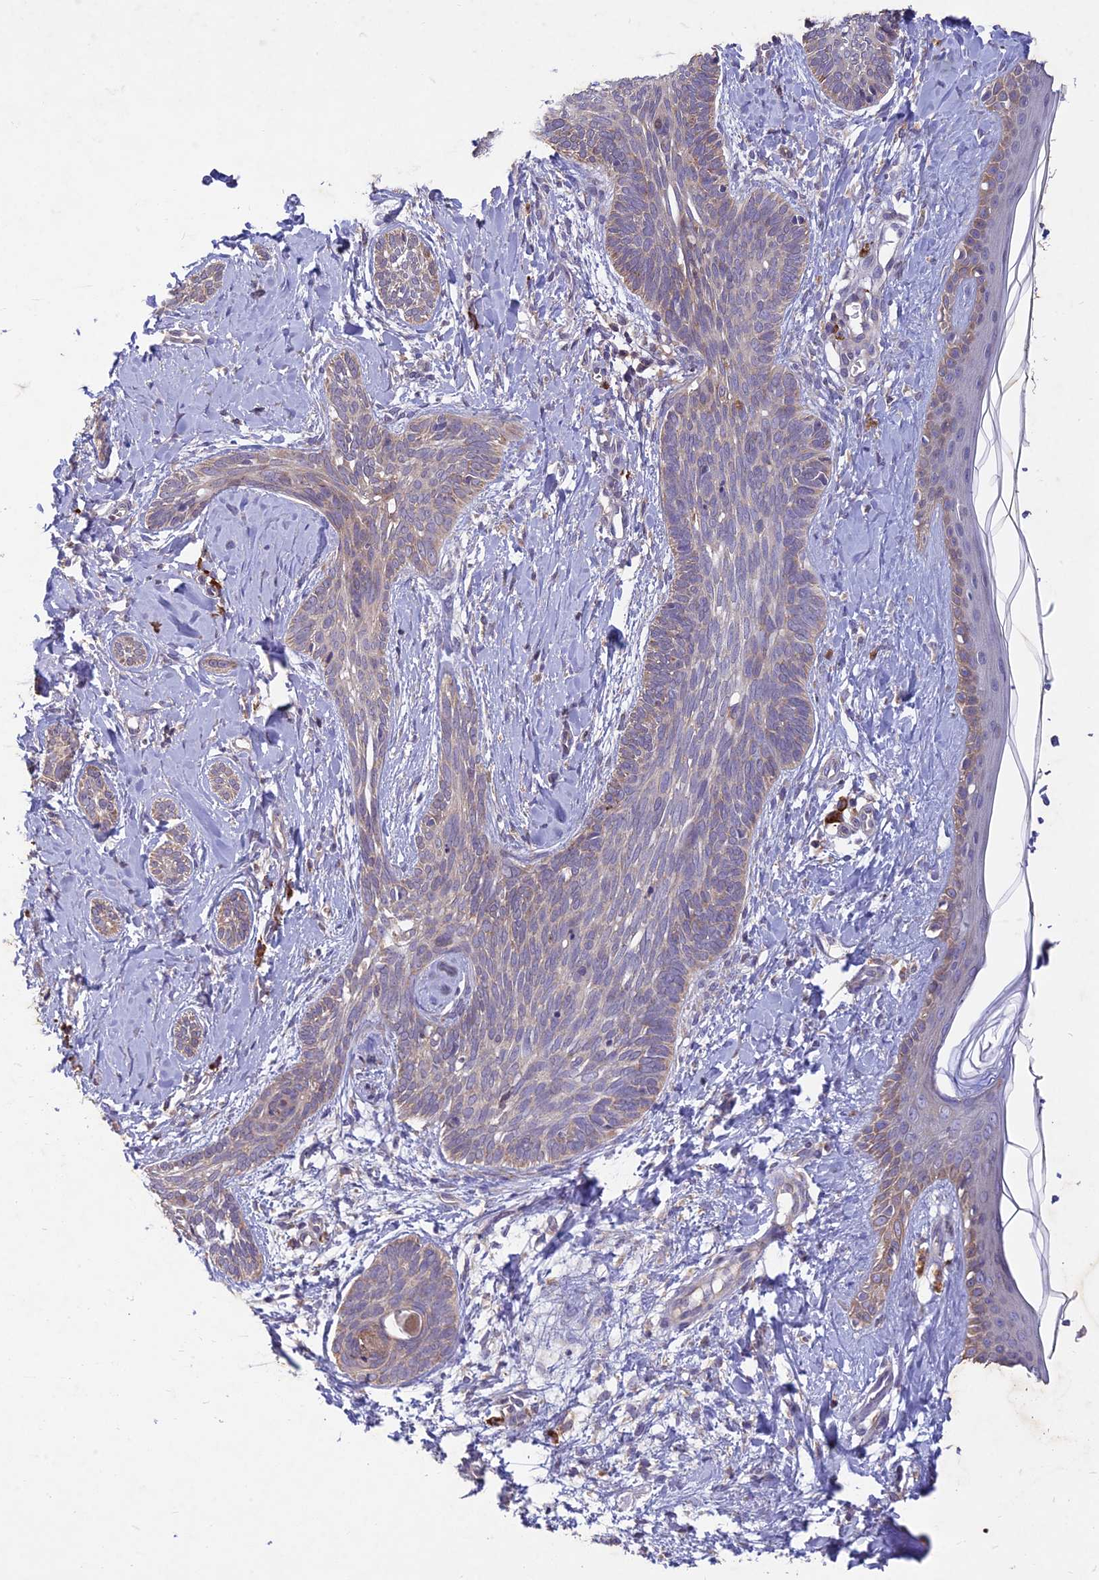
{"staining": {"intensity": "weak", "quantity": "<25%", "location": "cytoplasmic/membranous"}, "tissue": "skin cancer", "cell_type": "Tumor cells", "image_type": "cancer", "snomed": [{"axis": "morphology", "description": "Basal cell carcinoma"}, {"axis": "topography", "description": "Skin"}], "caption": "Immunohistochemistry (IHC) micrograph of human skin cancer (basal cell carcinoma) stained for a protein (brown), which reveals no positivity in tumor cells.", "gene": "NXNL2", "patient": {"sex": "female", "age": 81}}